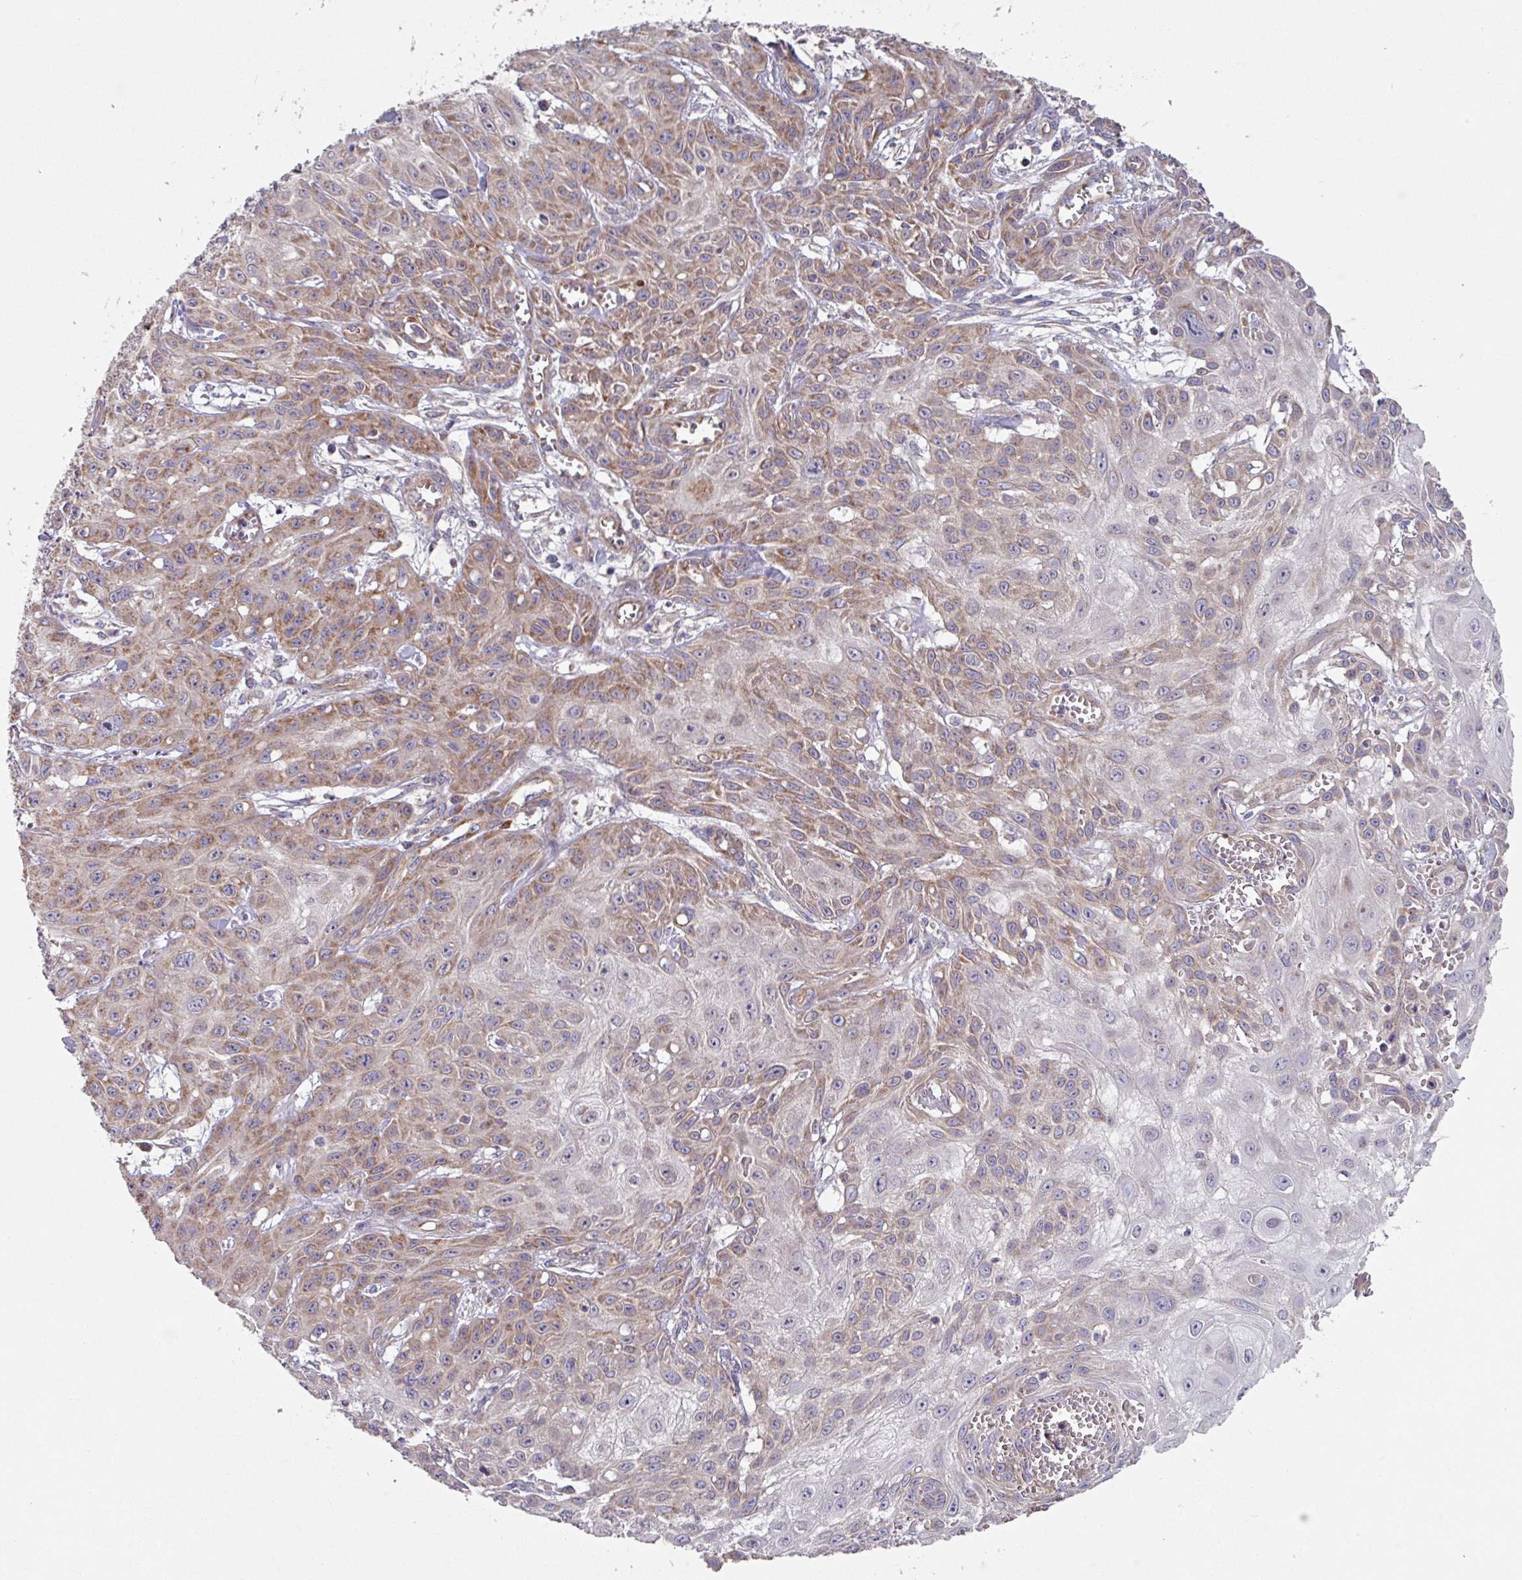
{"staining": {"intensity": "moderate", "quantity": "25%-75%", "location": "cytoplasmic/membranous"}, "tissue": "skin cancer", "cell_type": "Tumor cells", "image_type": "cancer", "snomed": [{"axis": "morphology", "description": "Squamous cell carcinoma, NOS"}, {"axis": "topography", "description": "Skin"}, {"axis": "topography", "description": "Vulva"}], "caption": "An IHC histopathology image of neoplastic tissue is shown. Protein staining in brown shows moderate cytoplasmic/membranous positivity in skin cancer (squamous cell carcinoma) within tumor cells.", "gene": "DCAF12L2", "patient": {"sex": "female", "age": 71}}